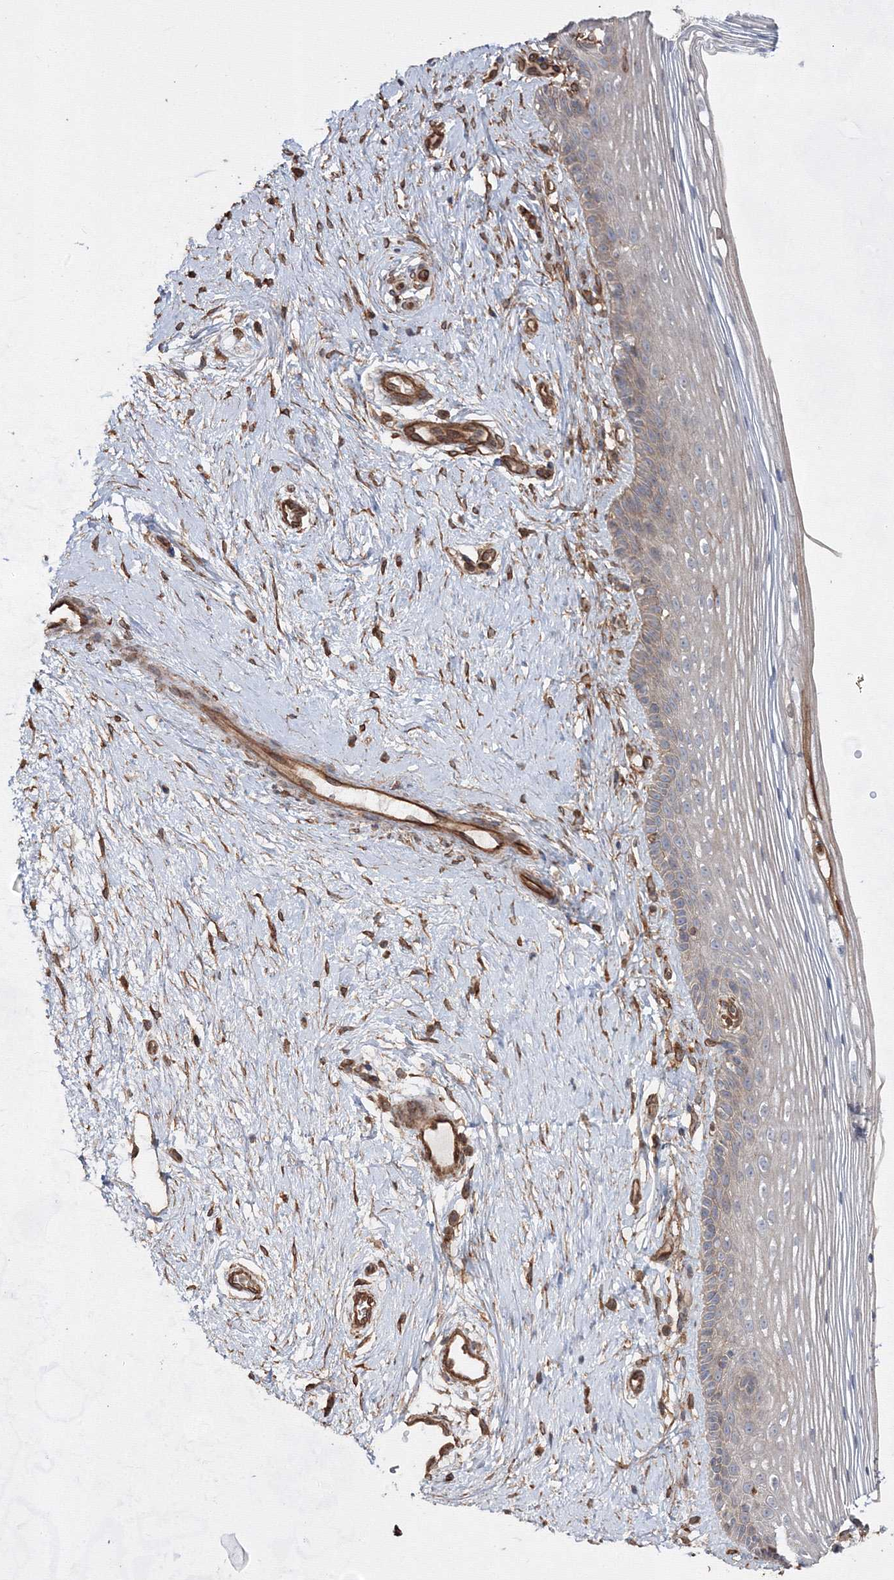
{"staining": {"intensity": "weak", "quantity": "25%-75%", "location": "cytoplasmic/membranous"}, "tissue": "vagina", "cell_type": "Squamous epithelial cells", "image_type": "normal", "snomed": [{"axis": "morphology", "description": "Normal tissue, NOS"}, {"axis": "topography", "description": "Vagina"}], "caption": "Immunohistochemistry staining of benign vagina, which demonstrates low levels of weak cytoplasmic/membranous expression in about 25%-75% of squamous epithelial cells indicating weak cytoplasmic/membranous protein staining. The staining was performed using DAB (brown) for protein detection and nuclei were counterstained in hematoxylin (blue).", "gene": "EXOC6", "patient": {"sex": "female", "age": 46}}